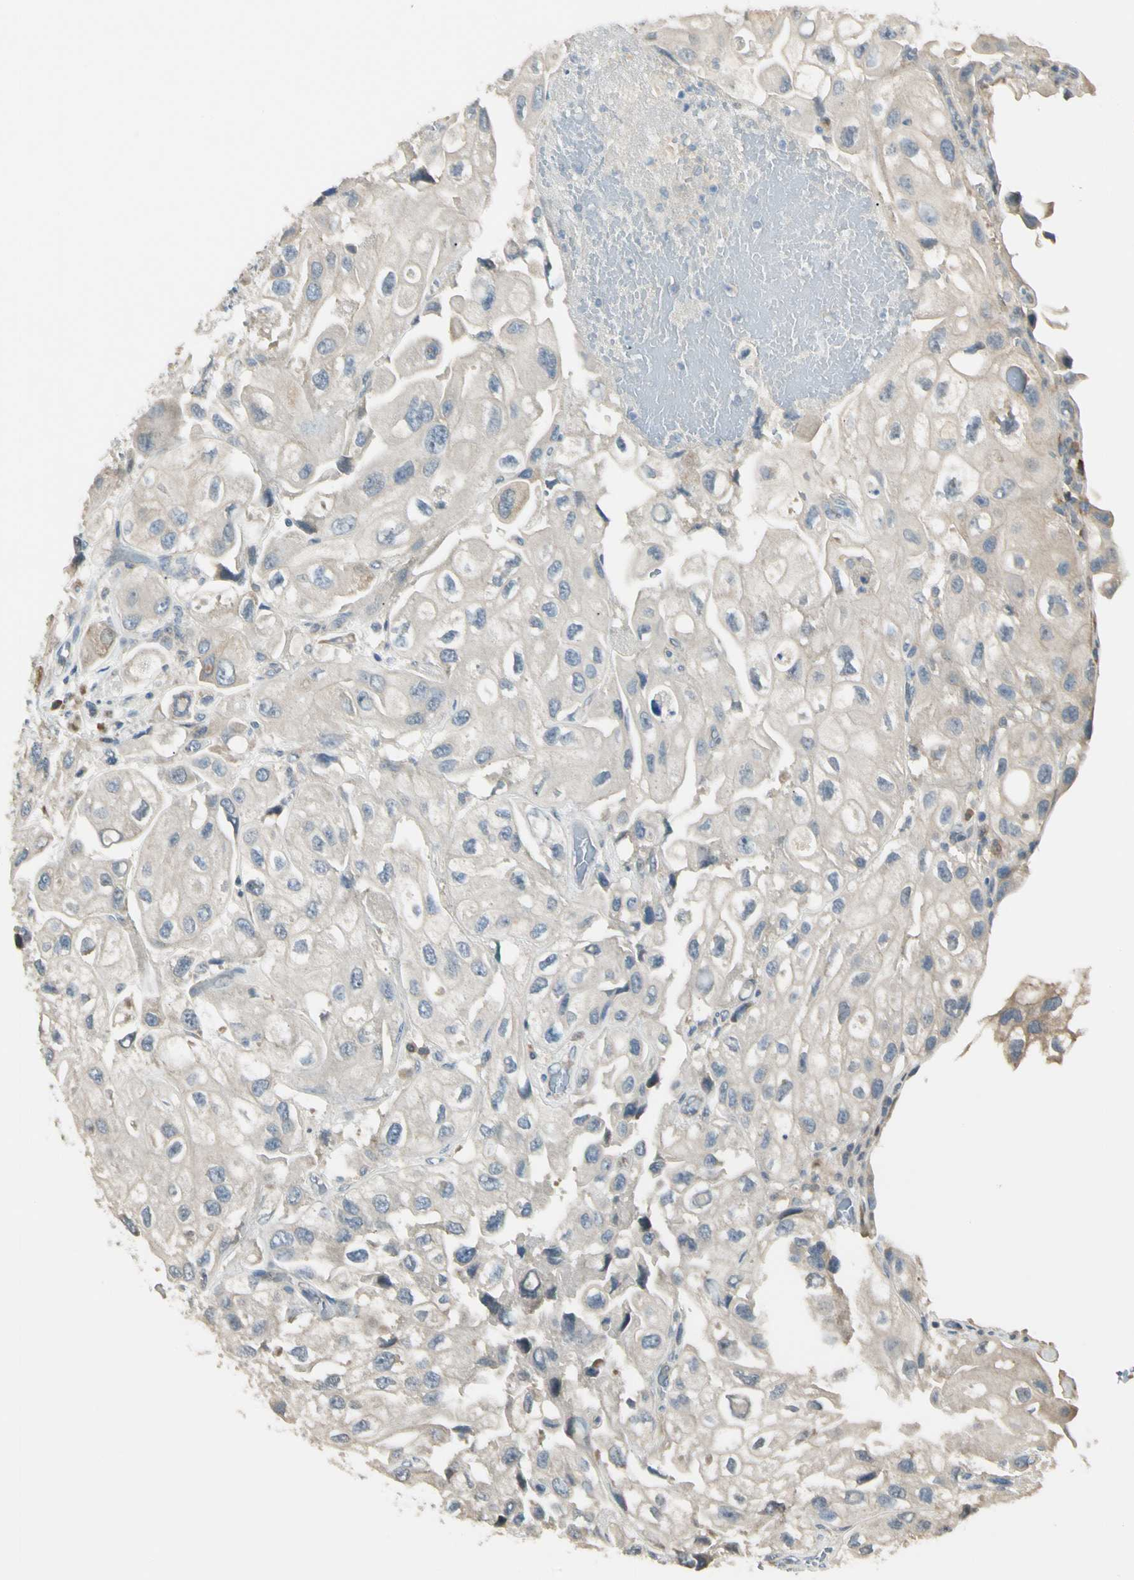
{"staining": {"intensity": "weak", "quantity": "<25%", "location": "cytoplasmic/membranous"}, "tissue": "urothelial cancer", "cell_type": "Tumor cells", "image_type": "cancer", "snomed": [{"axis": "morphology", "description": "Urothelial carcinoma, High grade"}, {"axis": "topography", "description": "Urinary bladder"}], "caption": "Immunohistochemistry (IHC) photomicrograph of urothelial carcinoma (high-grade) stained for a protein (brown), which exhibits no staining in tumor cells.", "gene": "P3H2", "patient": {"sex": "female", "age": 64}}